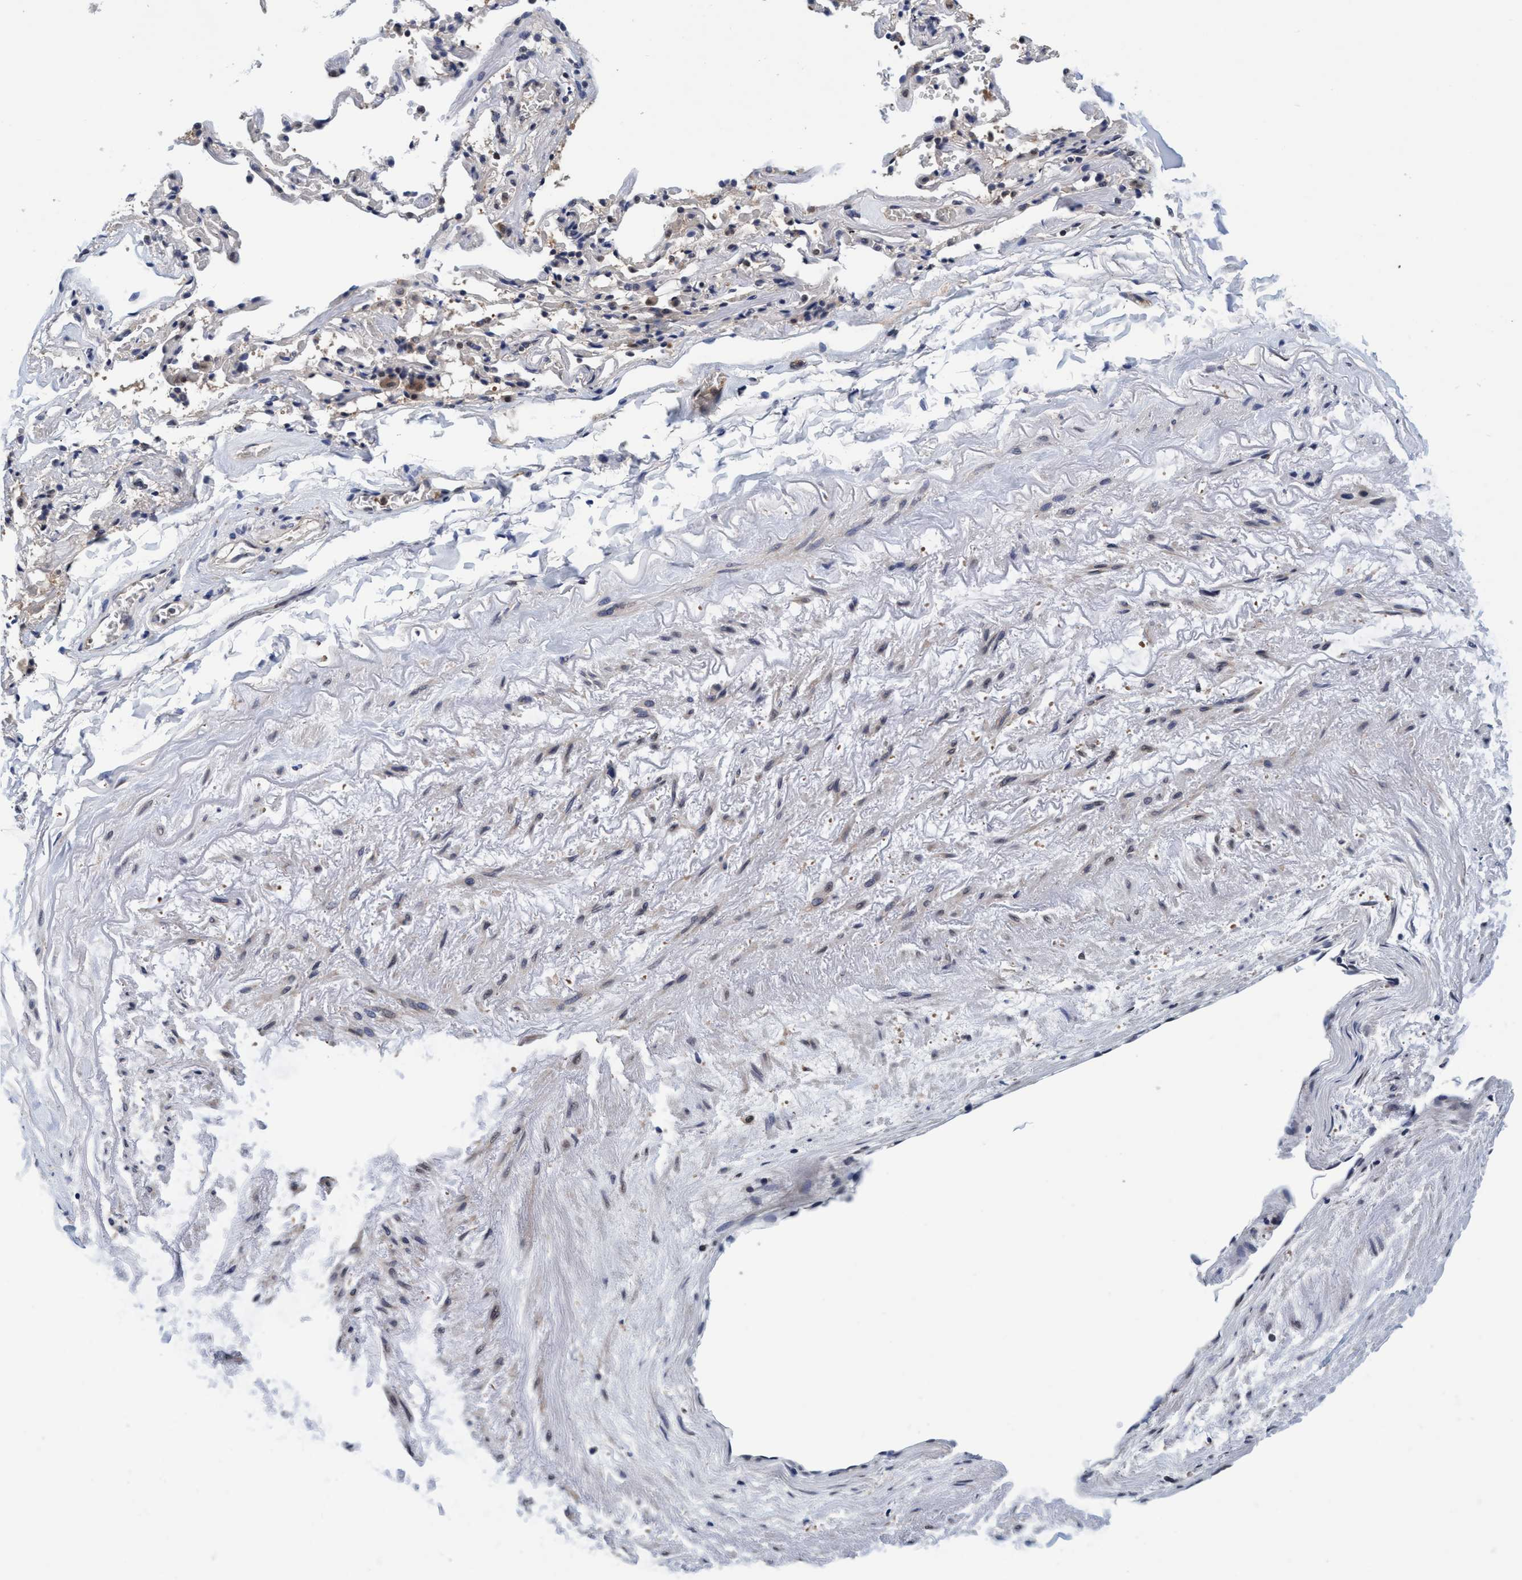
{"staining": {"intensity": "negative", "quantity": "none", "location": "none"}, "tissue": "adipose tissue", "cell_type": "Adipocytes", "image_type": "normal", "snomed": [{"axis": "morphology", "description": "Normal tissue, NOS"}, {"axis": "topography", "description": "Cartilage tissue"}, {"axis": "topography", "description": "Lung"}], "caption": "The histopathology image exhibits no staining of adipocytes in normal adipose tissue.", "gene": "PSMD12", "patient": {"sex": "female", "age": 77}}